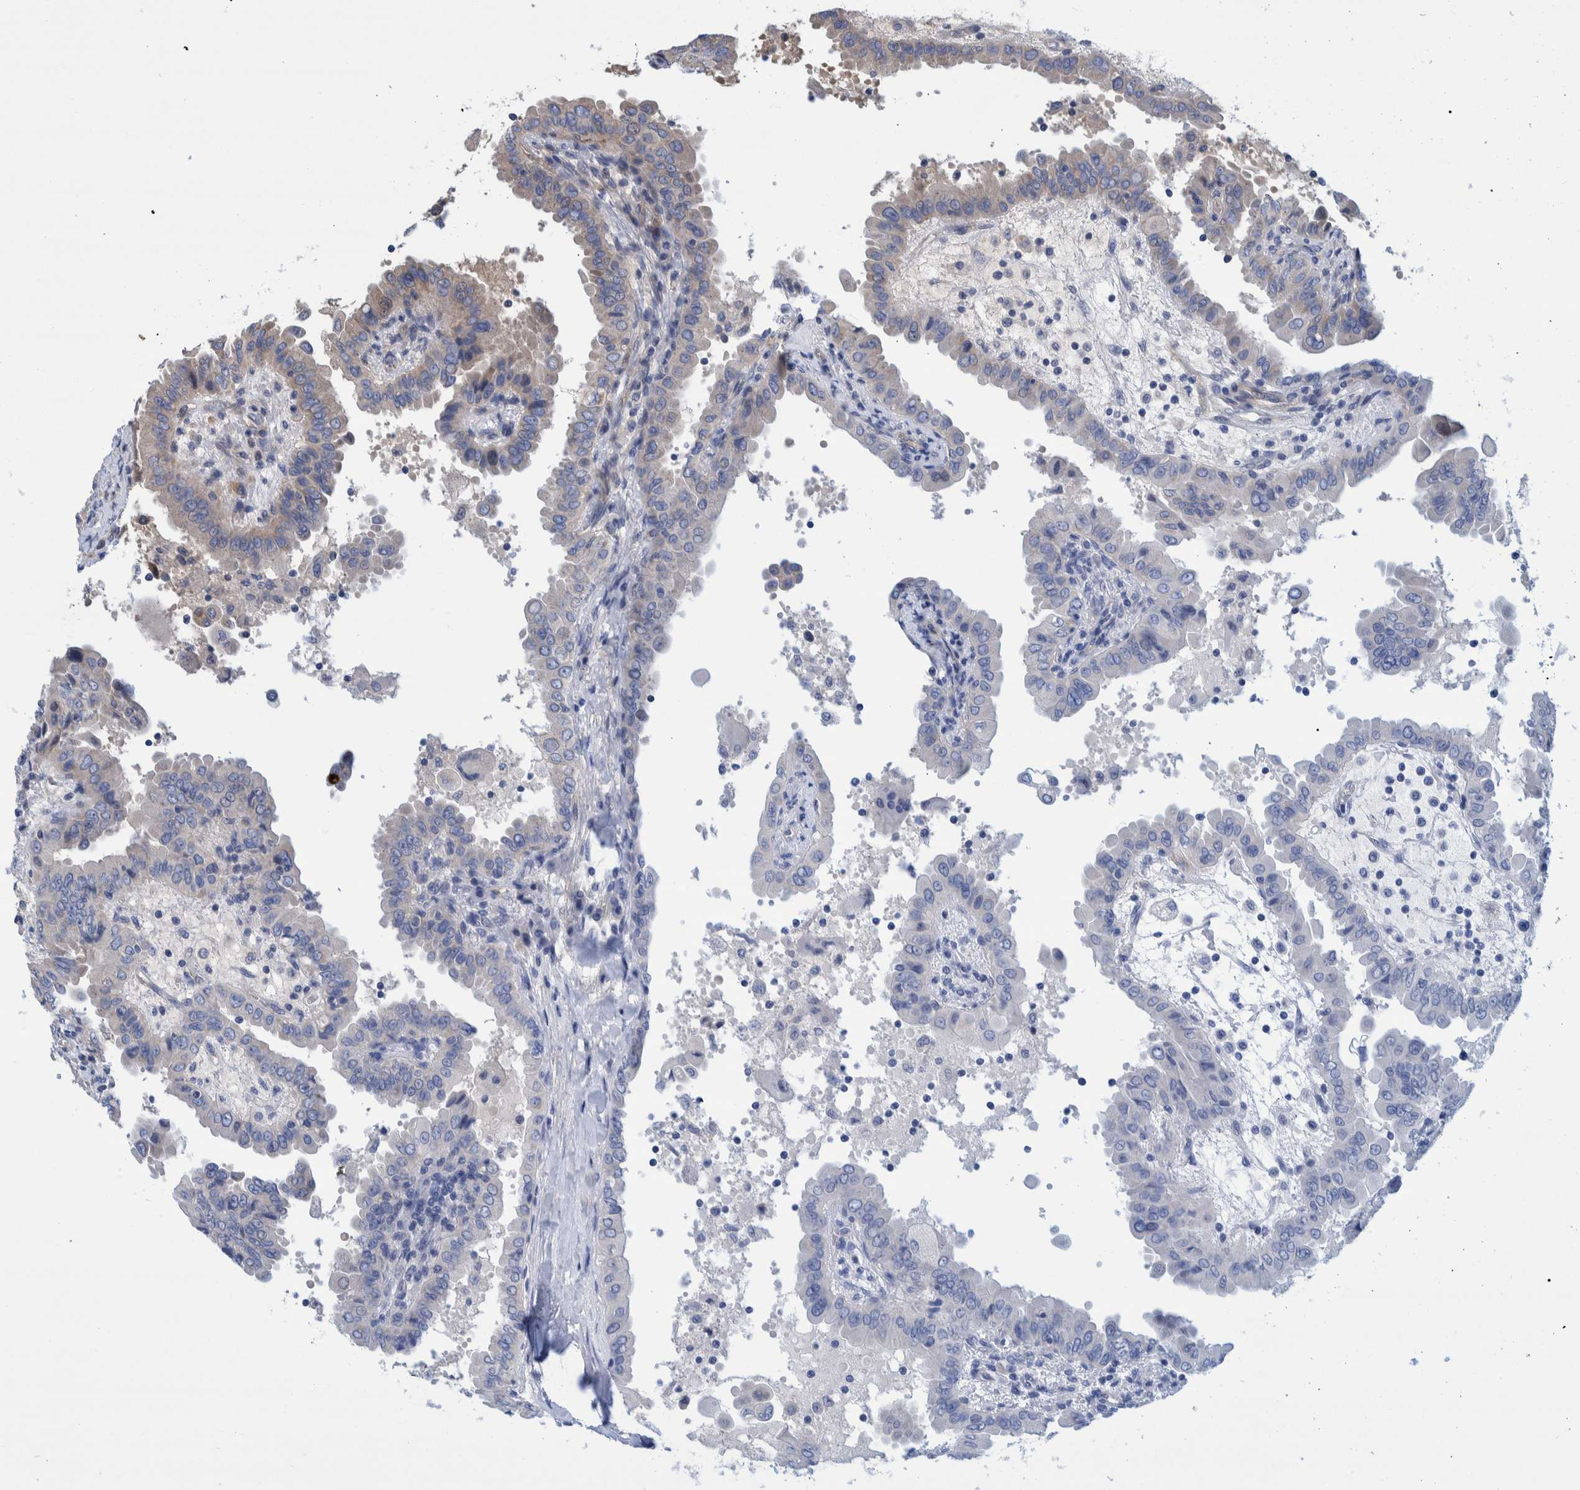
{"staining": {"intensity": "negative", "quantity": "none", "location": "none"}, "tissue": "thyroid cancer", "cell_type": "Tumor cells", "image_type": "cancer", "snomed": [{"axis": "morphology", "description": "Papillary adenocarcinoma, NOS"}, {"axis": "topography", "description": "Thyroid gland"}], "caption": "This is an immunohistochemistry (IHC) image of papillary adenocarcinoma (thyroid). There is no staining in tumor cells.", "gene": "GRPEL2", "patient": {"sex": "male", "age": 33}}